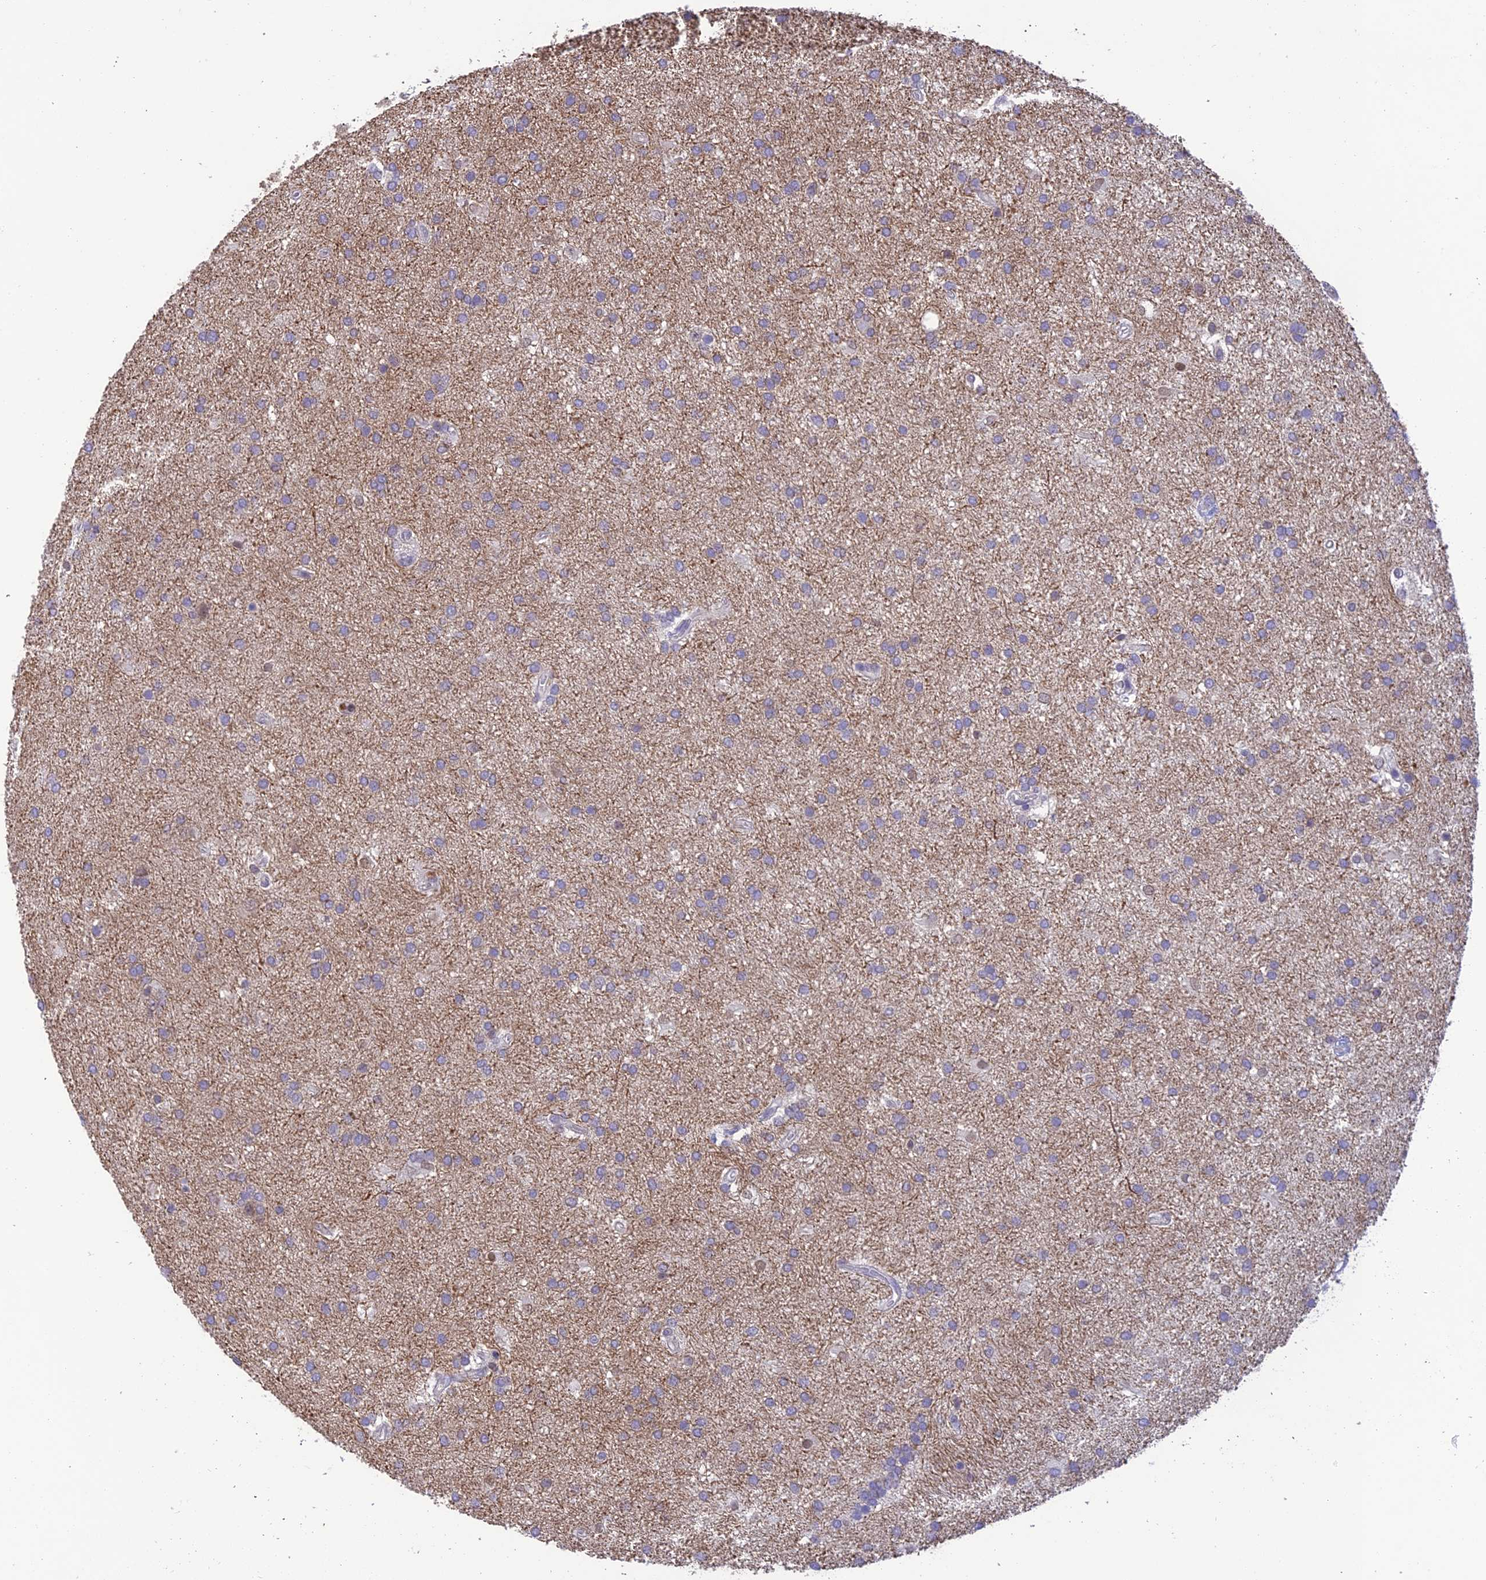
{"staining": {"intensity": "negative", "quantity": "none", "location": "none"}, "tissue": "glioma", "cell_type": "Tumor cells", "image_type": "cancer", "snomed": [{"axis": "morphology", "description": "Glioma, malignant, Low grade"}, {"axis": "topography", "description": "Brain"}], "caption": "Immunohistochemical staining of human glioma reveals no significant expression in tumor cells.", "gene": "BMT2", "patient": {"sex": "male", "age": 66}}